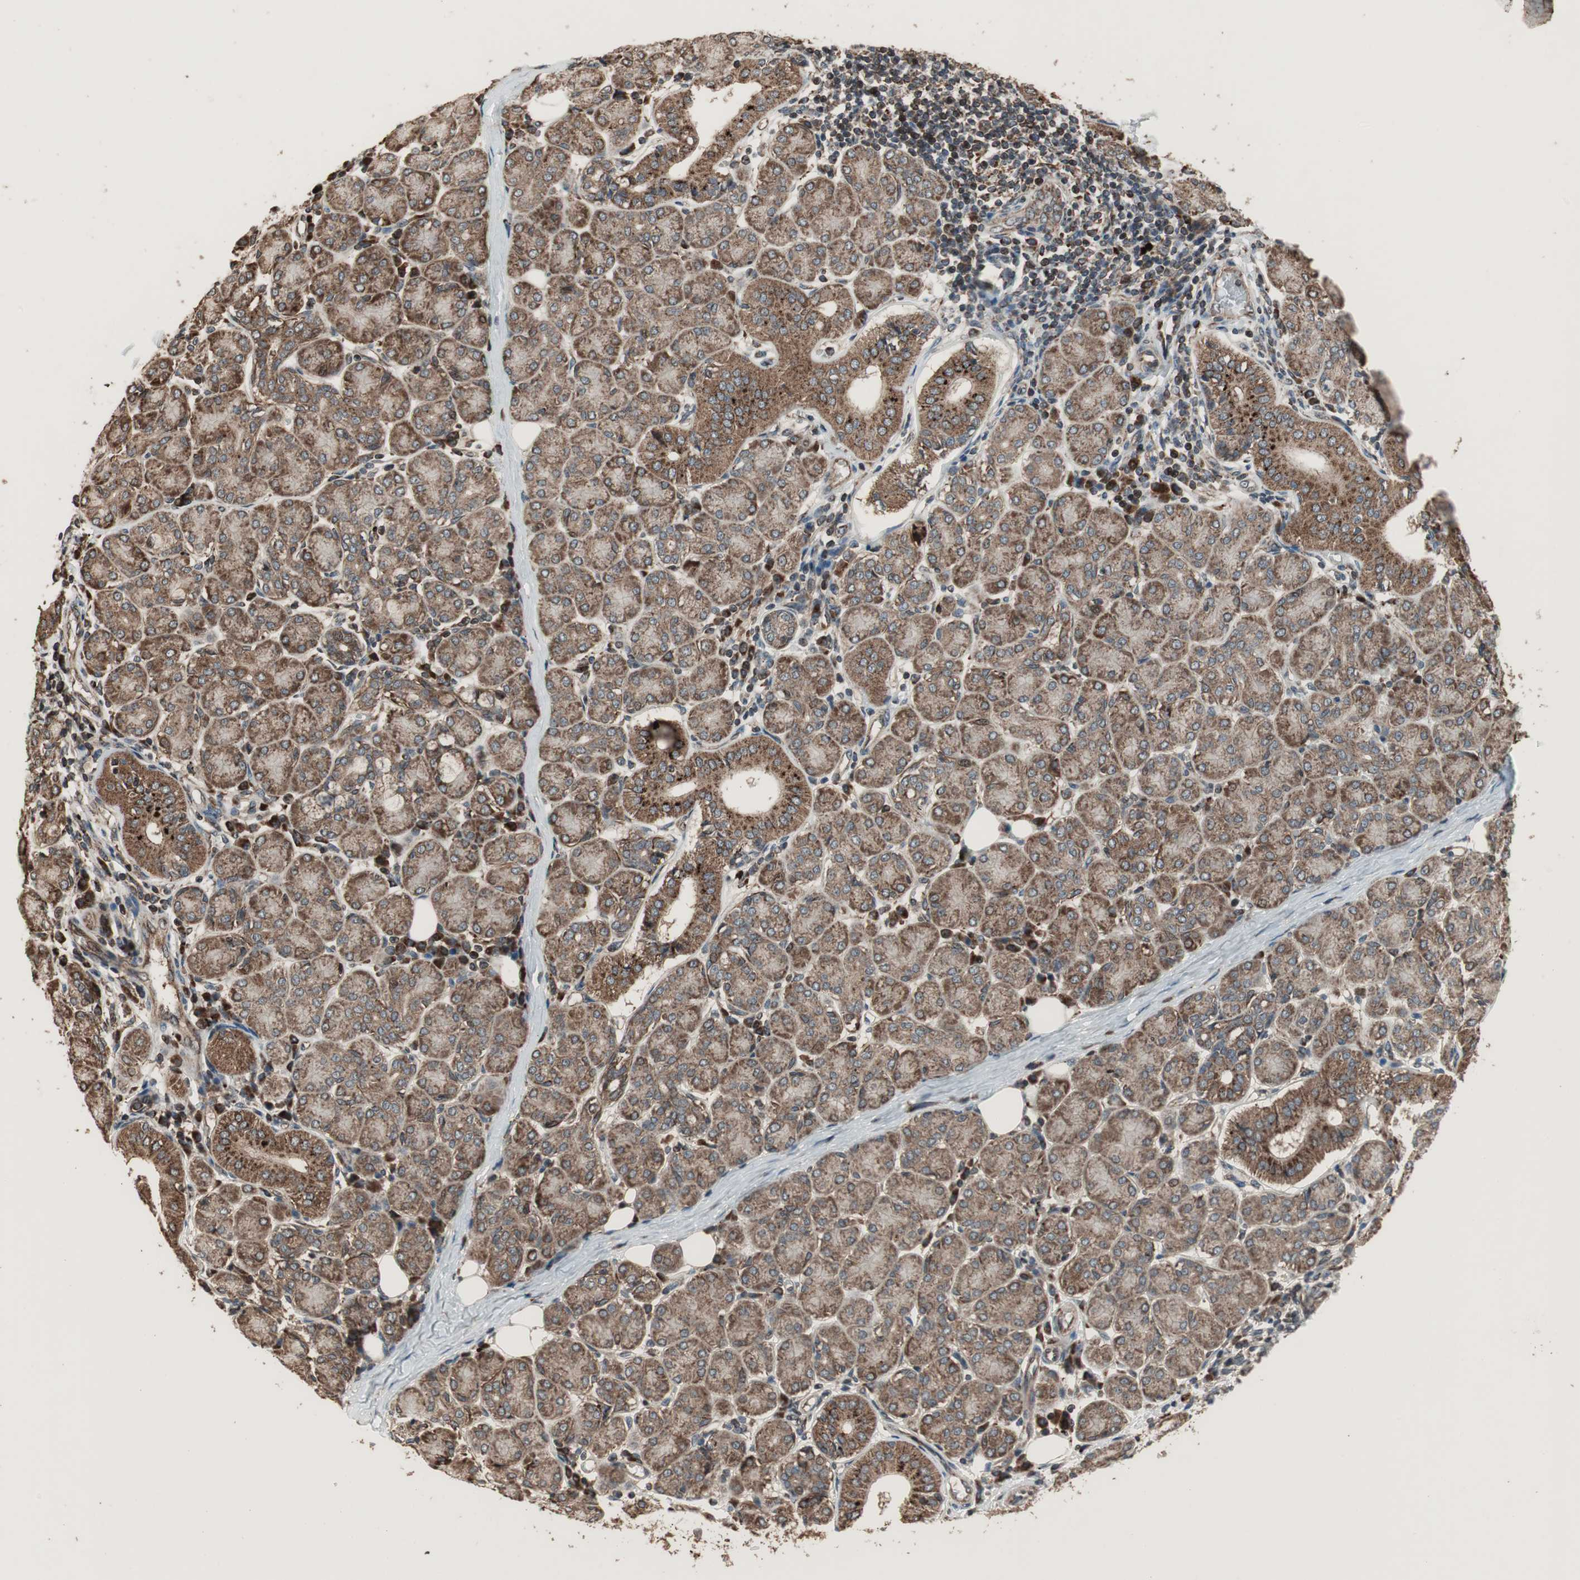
{"staining": {"intensity": "strong", "quantity": ">75%", "location": "cytoplasmic/membranous,nuclear"}, "tissue": "salivary gland", "cell_type": "Glandular cells", "image_type": "normal", "snomed": [{"axis": "morphology", "description": "Normal tissue, NOS"}, {"axis": "morphology", "description": "Inflammation, NOS"}, {"axis": "topography", "description": "Lymph node"}, {"axis": "topography", "description": "Salivary gland"}], "caption": "Immunohistochemistry (IHC) (DAB (3,3'-diaminobenzidine)) staining of benign salivary gland exhibits strong cytoplasmic/membranous,nuclear protein expression in about >75% of glandular cells. (IHC, brightfield microscopy, high magnification).", "gene": "RAB1A", "patient": {"sex": "male", "age": 3}}